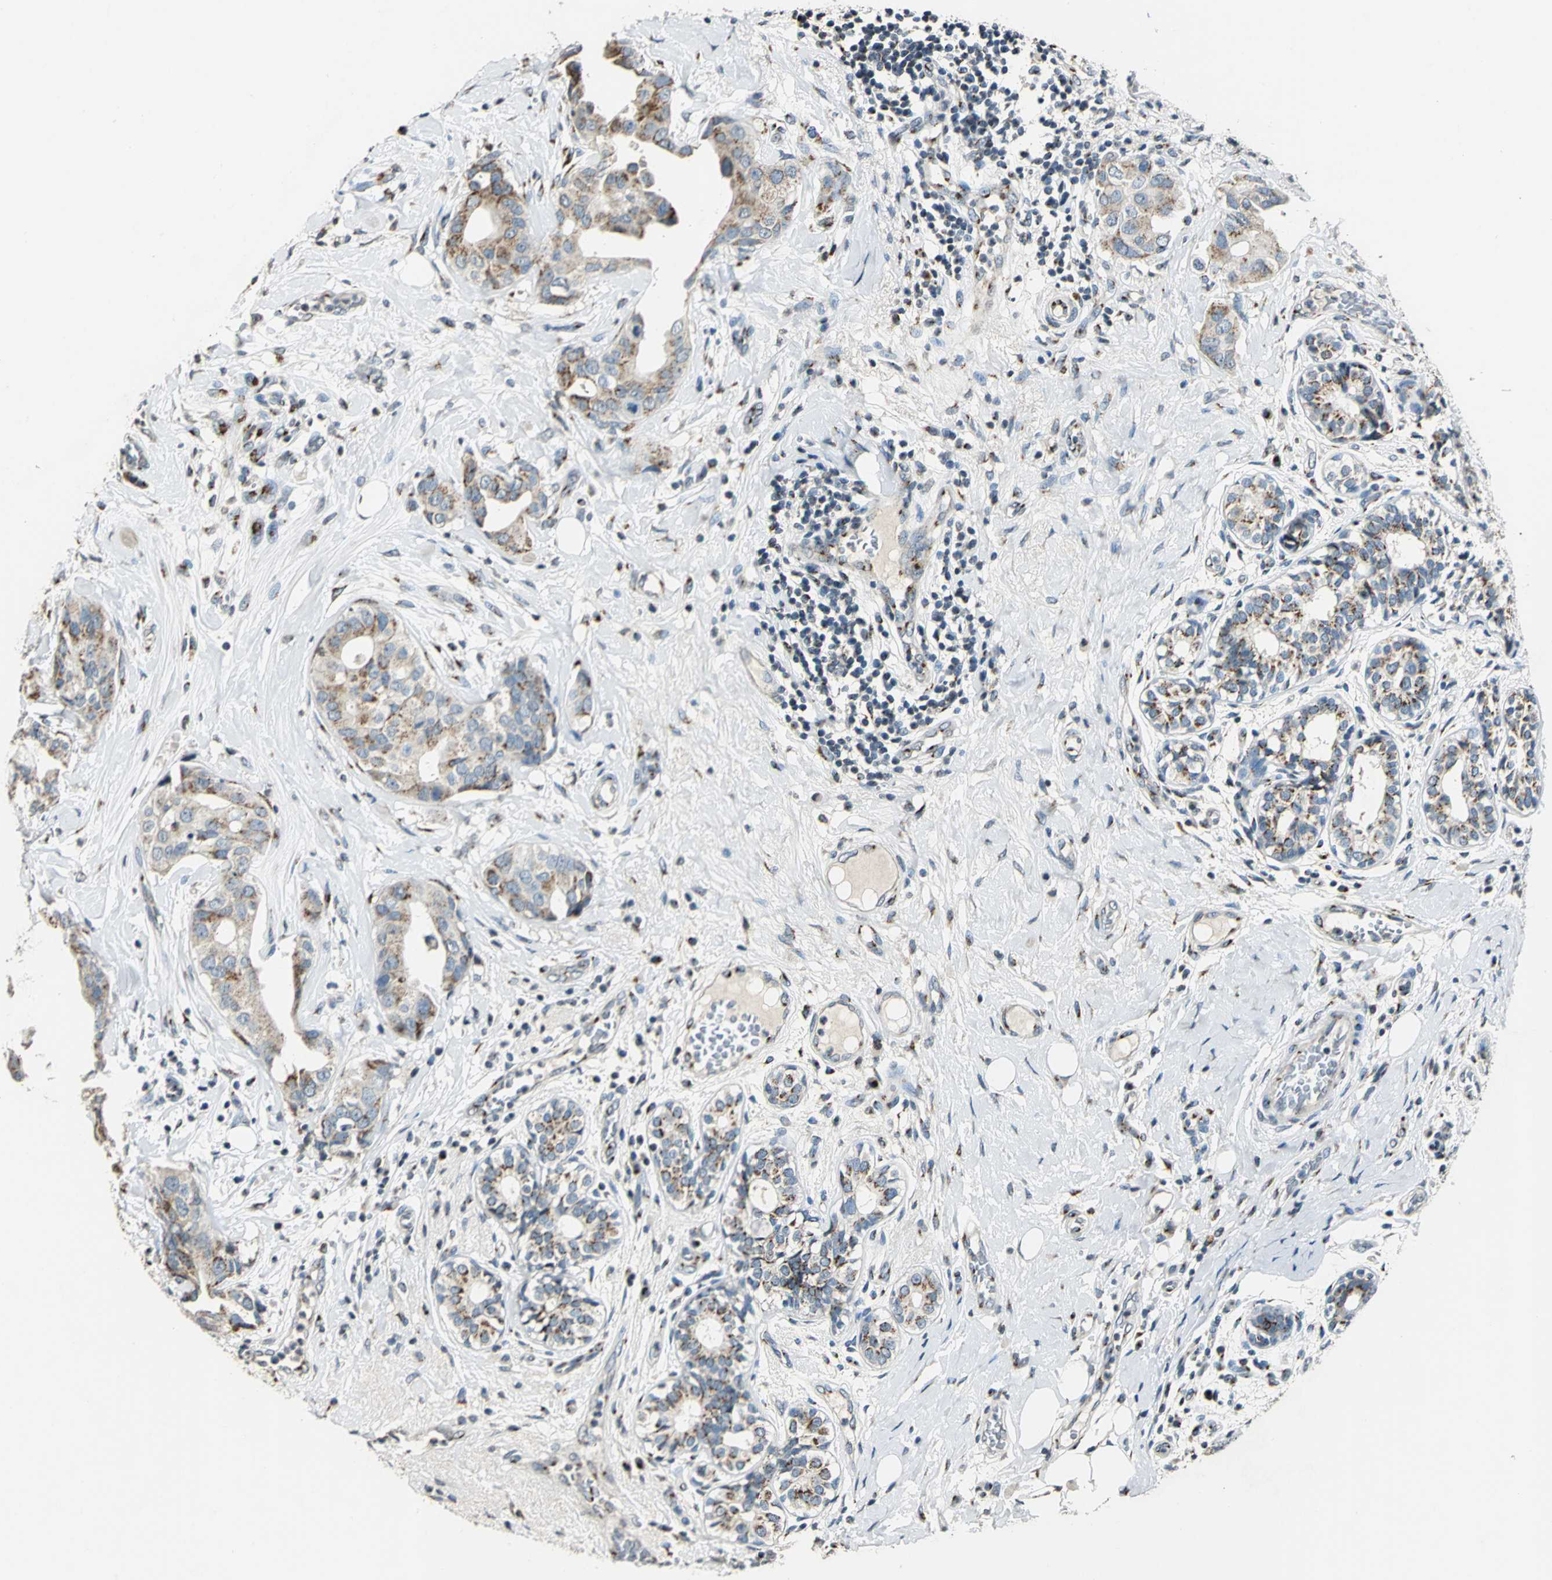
{"staining": {"intensity": "weak", "quantity": "25%-75%", "location": "cytoplasmic/membranous"}, "tissue": "breast cancer", "cell_type": "Tumor cells", "image_type": "cancer", "snomed": [{"axis": "morphology", "description": "Duct carcinoma"}, {"axis": "topography", "description": "Breast"}], "caption": "DAB (3,3'-diaminobenzidine) immunohistochemical staining of human breast infiltrating ductal carcinoma displays weak cytoplasmic/membranous protein staining in approximately 25%-75% of tumor cells. (DAB (3,3'-diaminobenzidine) = brown stain, brightfield microscopy at high magnification).", "gene": "TMEM115", "patient": {"sex": "female", "age": 40}}